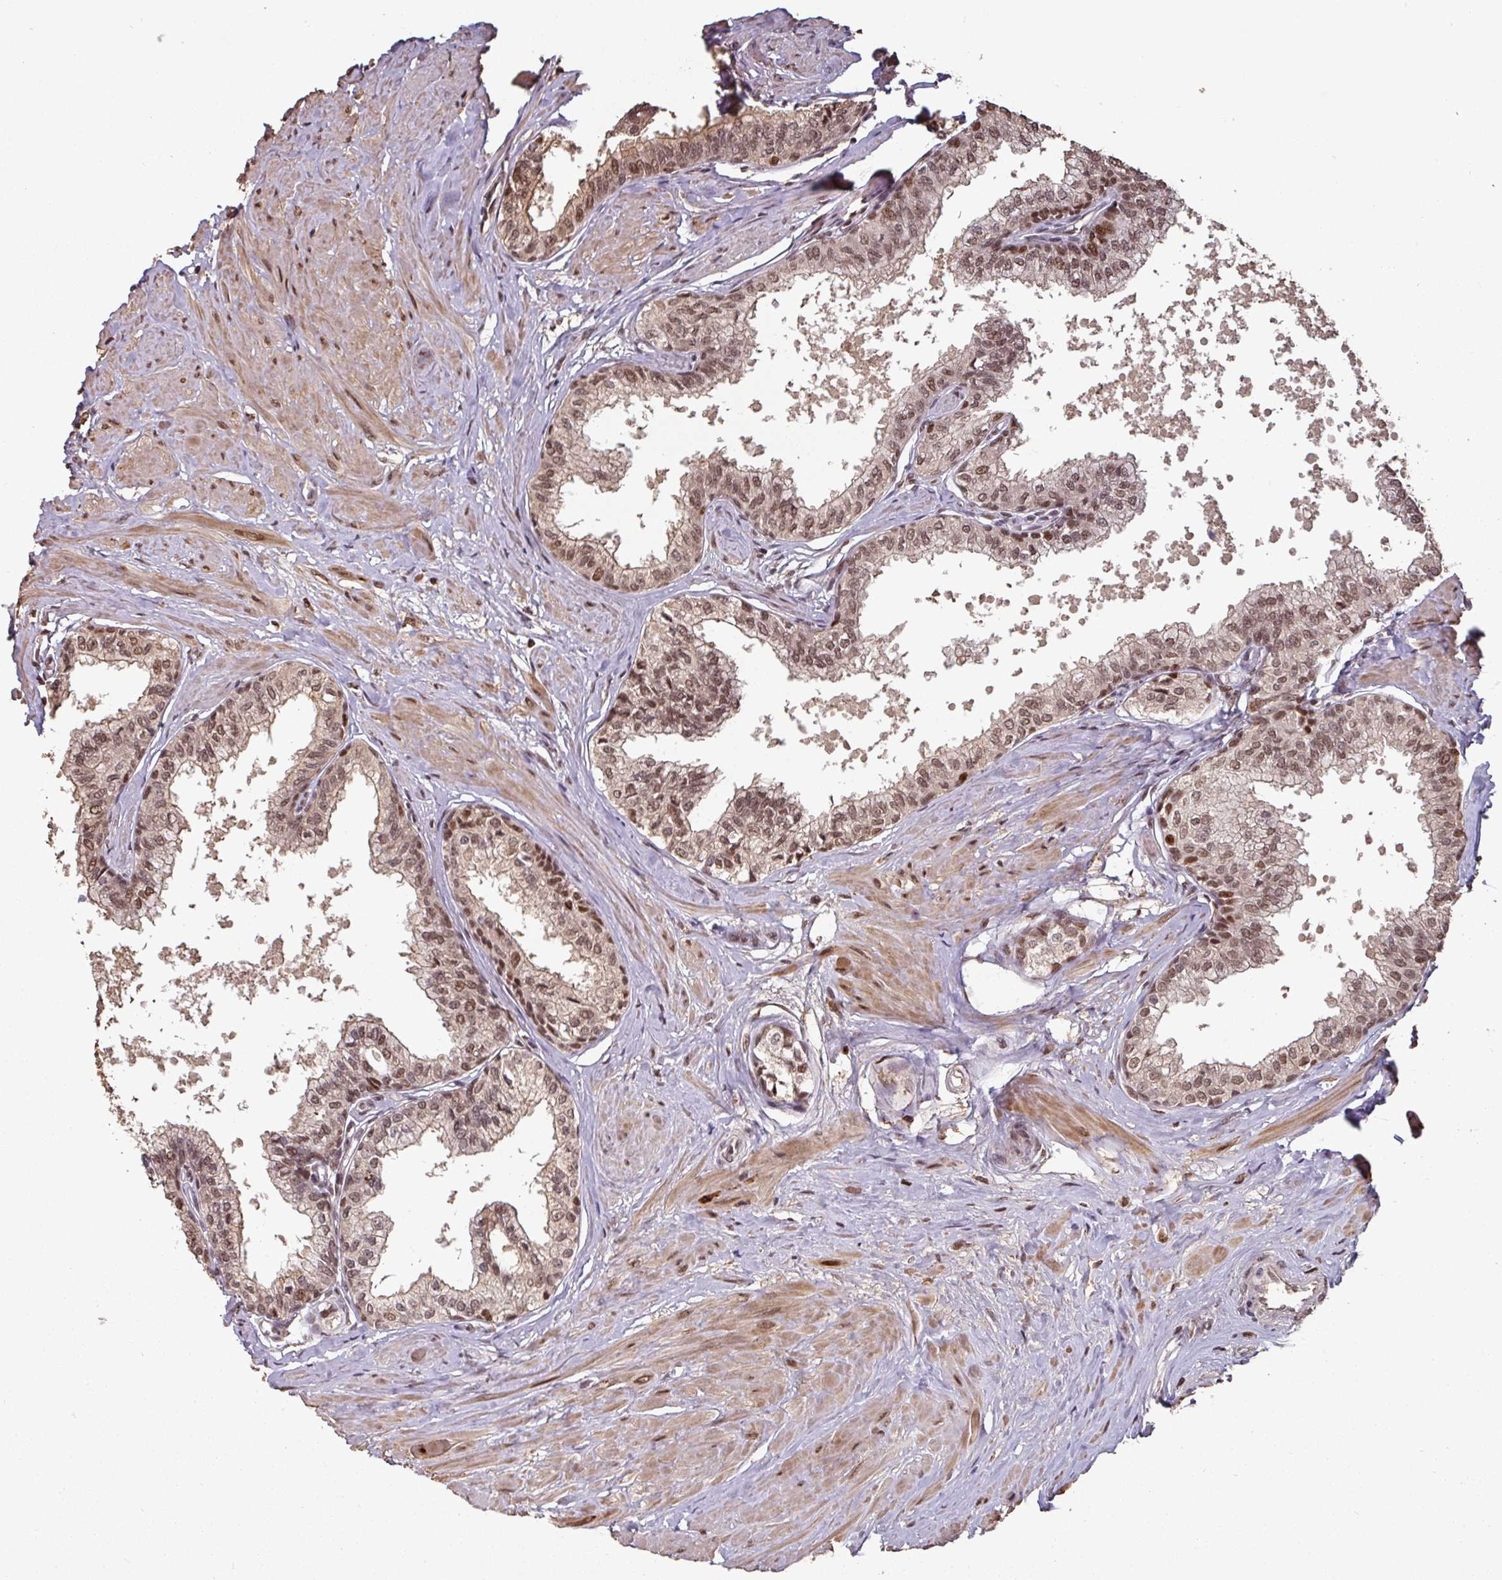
{"staining": {"intensity": "moderate", "quantity": ">75%", "location": "cytoplasmic/membranous,nuclear"}, "tissue": "seminal vesicle", "cell_type": "Glandular cells", "image_type": "normal", "snomed": [{"axis": "morphology", "description": "Normal tissue, NOS"}, {"axis": "topography", "description": "Prostate"}, {"axis": "topography", "description": "Seminal veicle"}], "caption": "Immunohistochemical staining of benign human seminal vesicle shows >75% levels of moderate cytoplasmic/membranous,nuclear protein expression in approximately >75% of glandular cells. (DAB (3,3'-diaminobenzidine) IHC, brown staining for protein, blue staining for nuclei).", "gene": "POLD1", "patient": {"sex": "male", "age": 60}}